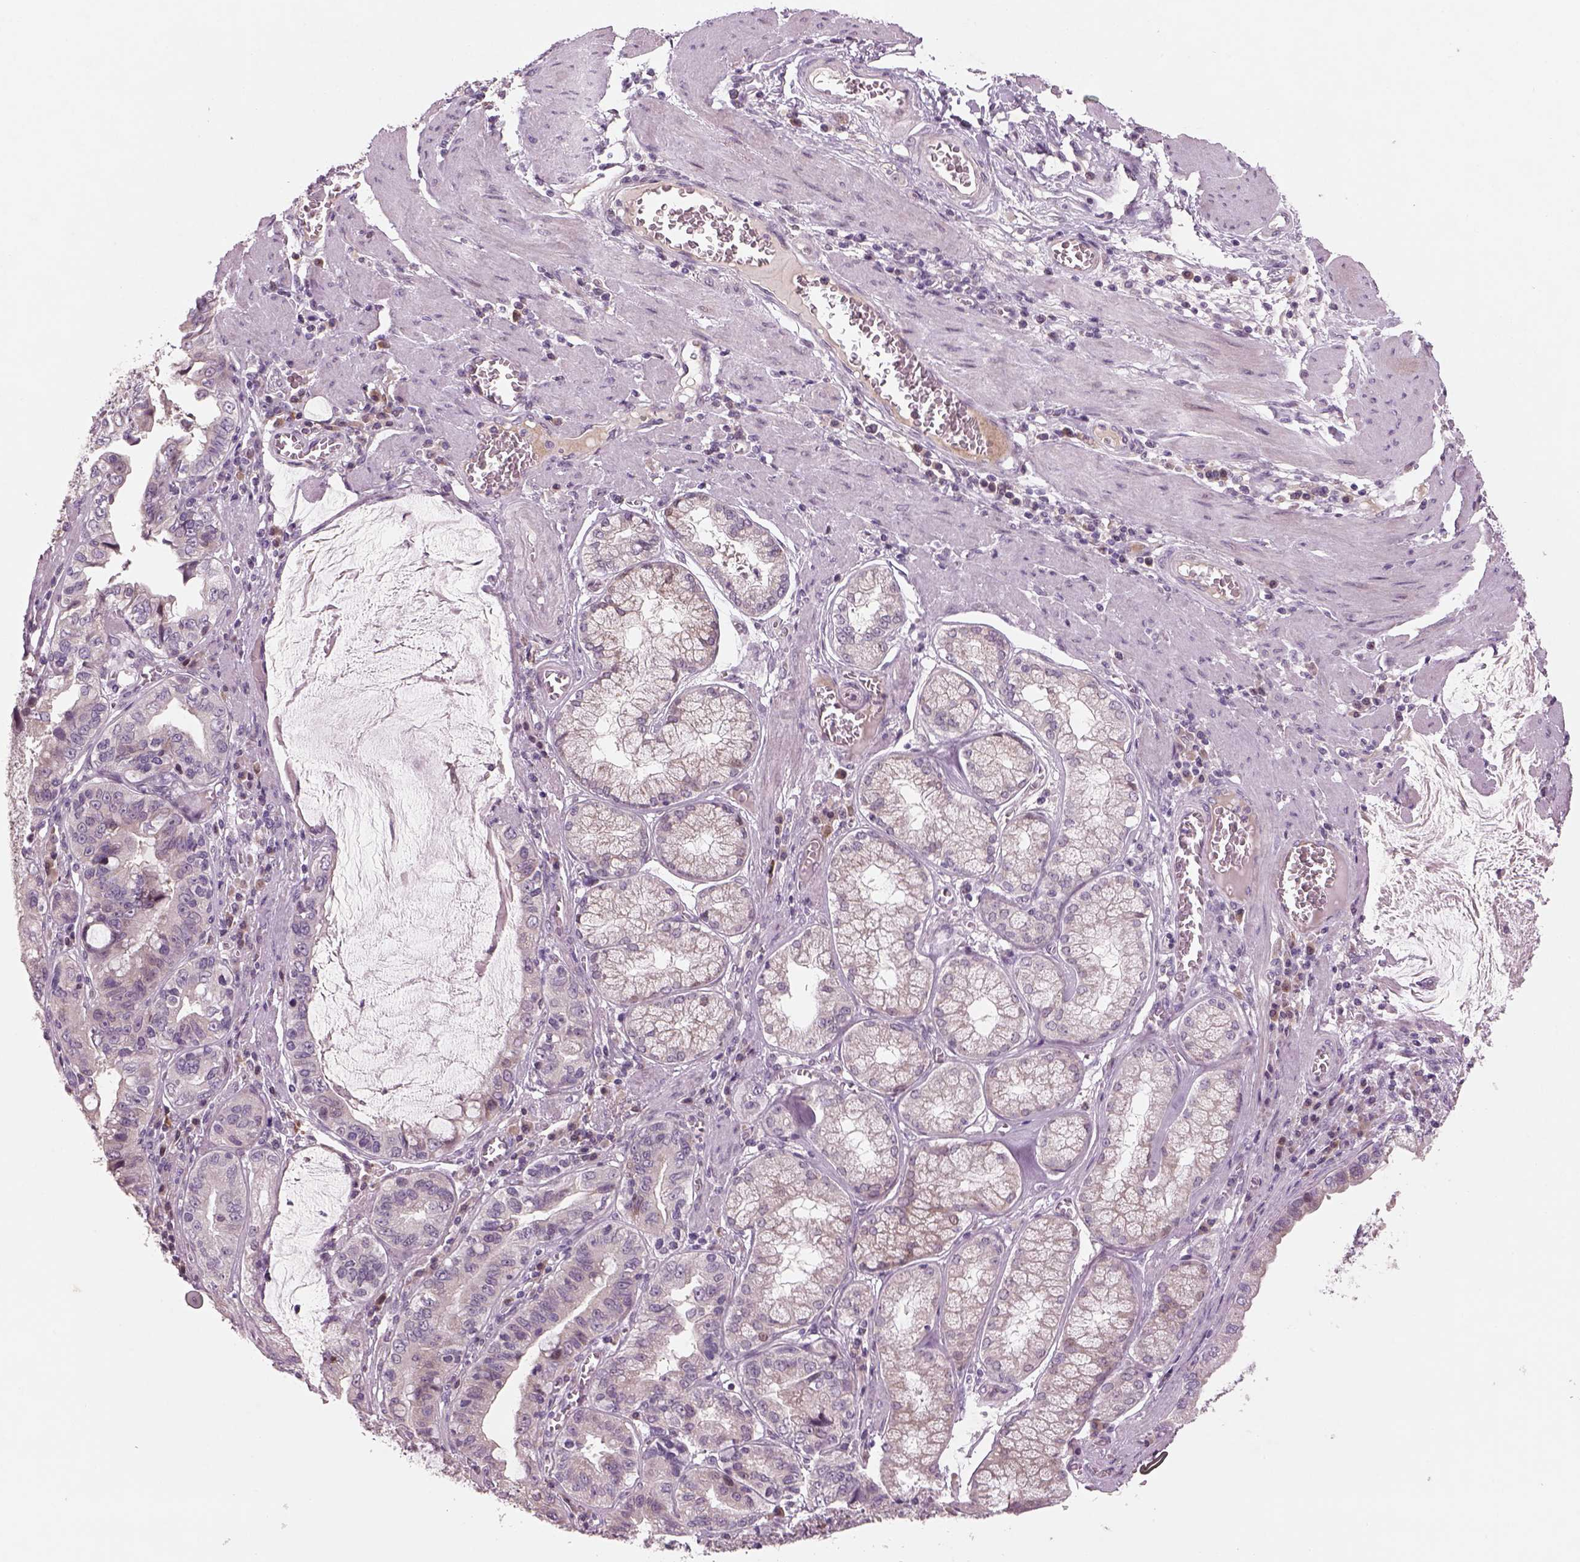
{"staining": {"intensity": "negative", "quantity": "none", "location": "none"}, "tissue": "stomach cancer", "cell_type": "Tumor cells", "image_type": "cancer", "snomed": [{"axis": "morphology", "description": "Adenocarcinoma, NOS"}, {"axis": "topography", "description": "Stomach, lower"}], "caption": "Adenocarcinoma (stomach) was stained to show a protein in brown. There is no significant positivity in tumor cells.", "gene": "PENK", "patient": {"sex": "female", "age": 76}}